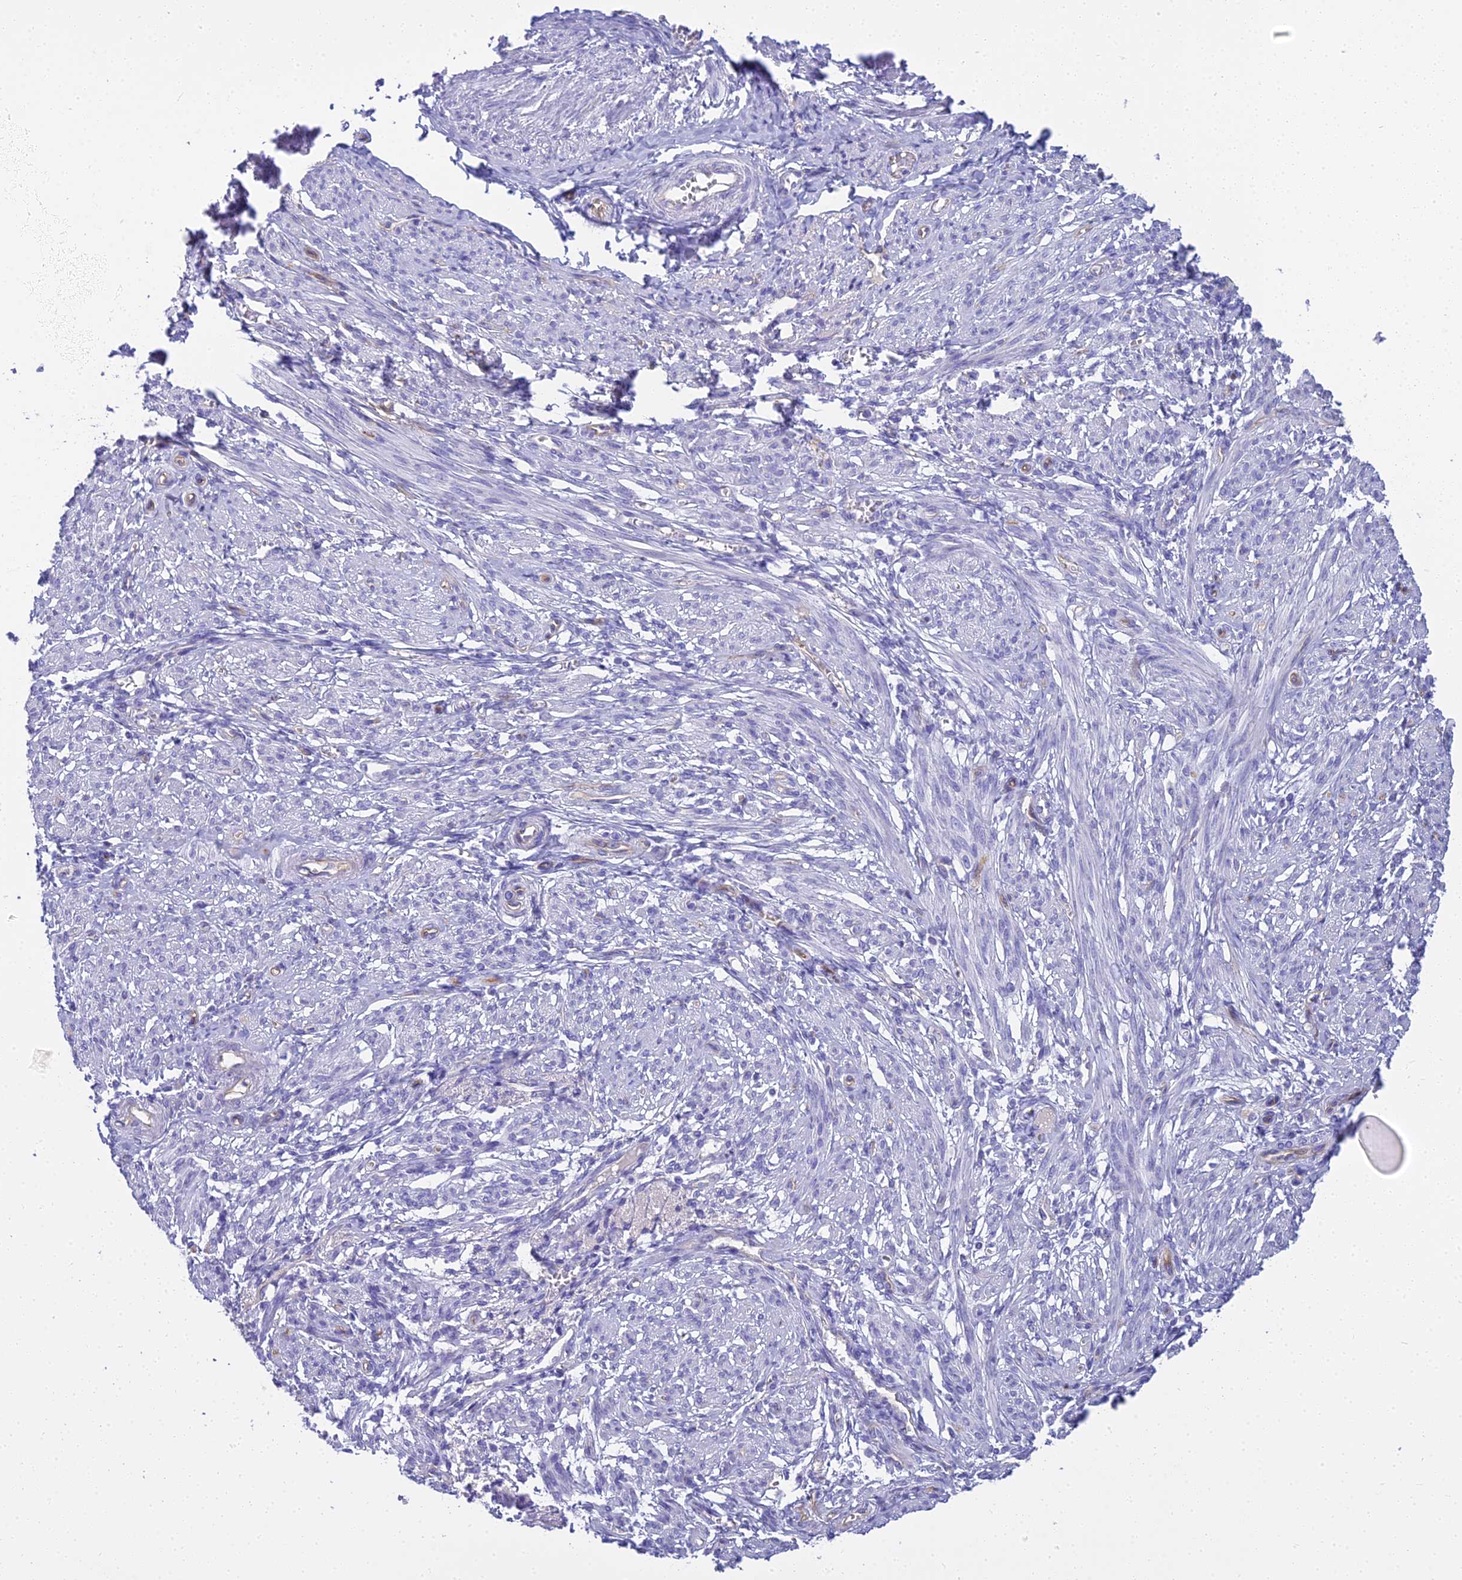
{"staining": {"intensity": "negative", "quantity": "none", "location": "none"}, "tissue": "smooth muscle", "cell_type": "Smooth muscle cells", "image_type": "normal", "snomed": [{"axis": "morphology", "description": "Normal tissue, NOS"}, {"axis": "topography", "description": "Smooth muscle"}], "caption": "Smooth muscle cells show no significant staining in benign smooth muscle. (Immunohistochemistry (ihc), brightfield microscopy, high magnification).", "gene": "NINJ1", "patient": {"sex": "female", "age": 39}}